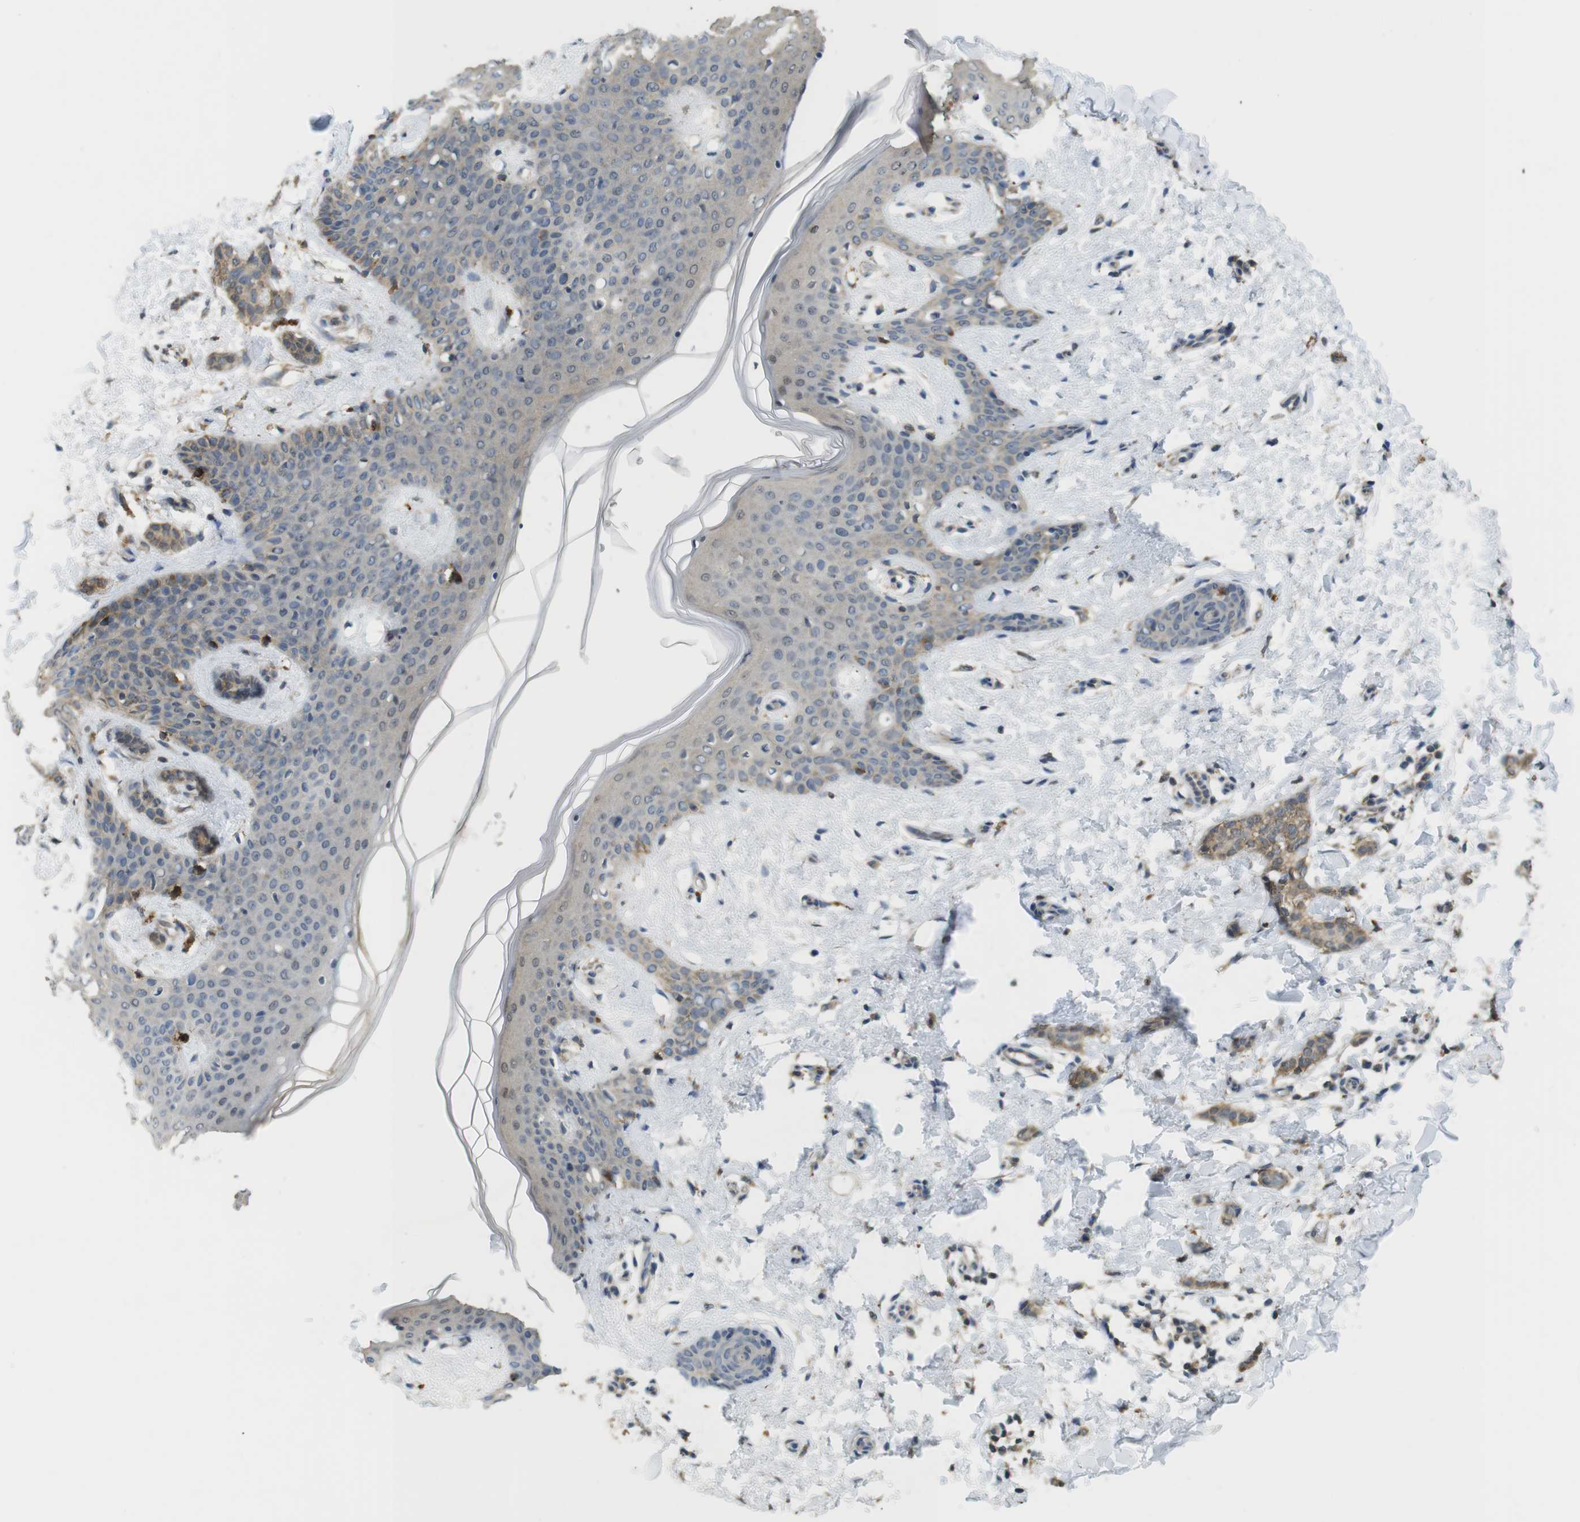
{"staining": {"intensity": "moderate", "quantity": ">75%", "location": "cytoplasmic/membranous"}, "tissue": "breast cancer", "cell_type": "Tumor cells", "image_type": "cancer", "snomed": [{"axis": "morphology", "description": "Lobular carcinoma"}, {"axis": "topography", "description": "Skin"}, {"axis": "topography", "description": "Breast"}], "caption": "Protein staining of lobular carcinoma (breast) tissue reveals moderate cytoplasmic/membranous expression in about >75% of tumor cells.", "gene": "BRI3BP", "patient": {"sex": "female", "age": 46}}